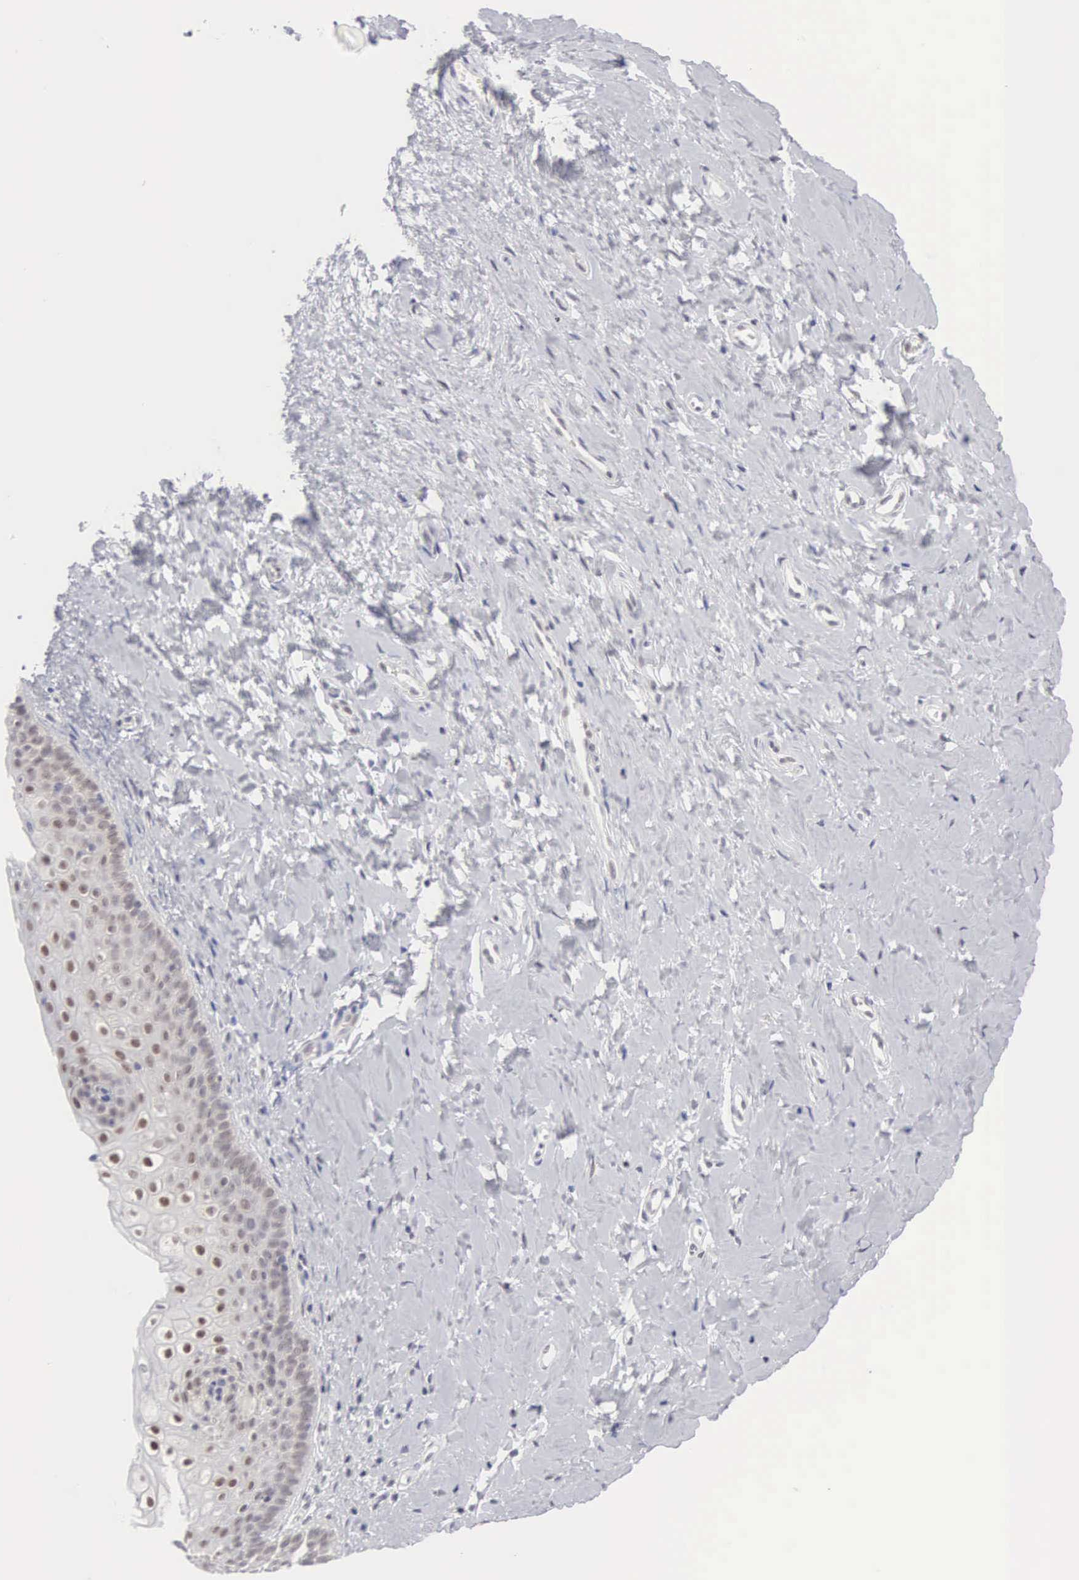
{"staining": {"intensity": "weak", "quantity": "<25%", "location": "nuclear"}, "tissue": "cervix", "cell_type": "Glandular cells", "image_type": "normal", "snomed": [{"axis": "morphology", "description": "Normal tissue, NOS"}, {"axis": "topography", "description": "Cervix"}], "caption": "Immunohistochemistry photomicrograph of unremarkable cervix: cervix stained with DAB reveals no significant protein positivity in glandular cells.", "gene": "MNAT1", "patient": {"sex": "female", "age": 53}}